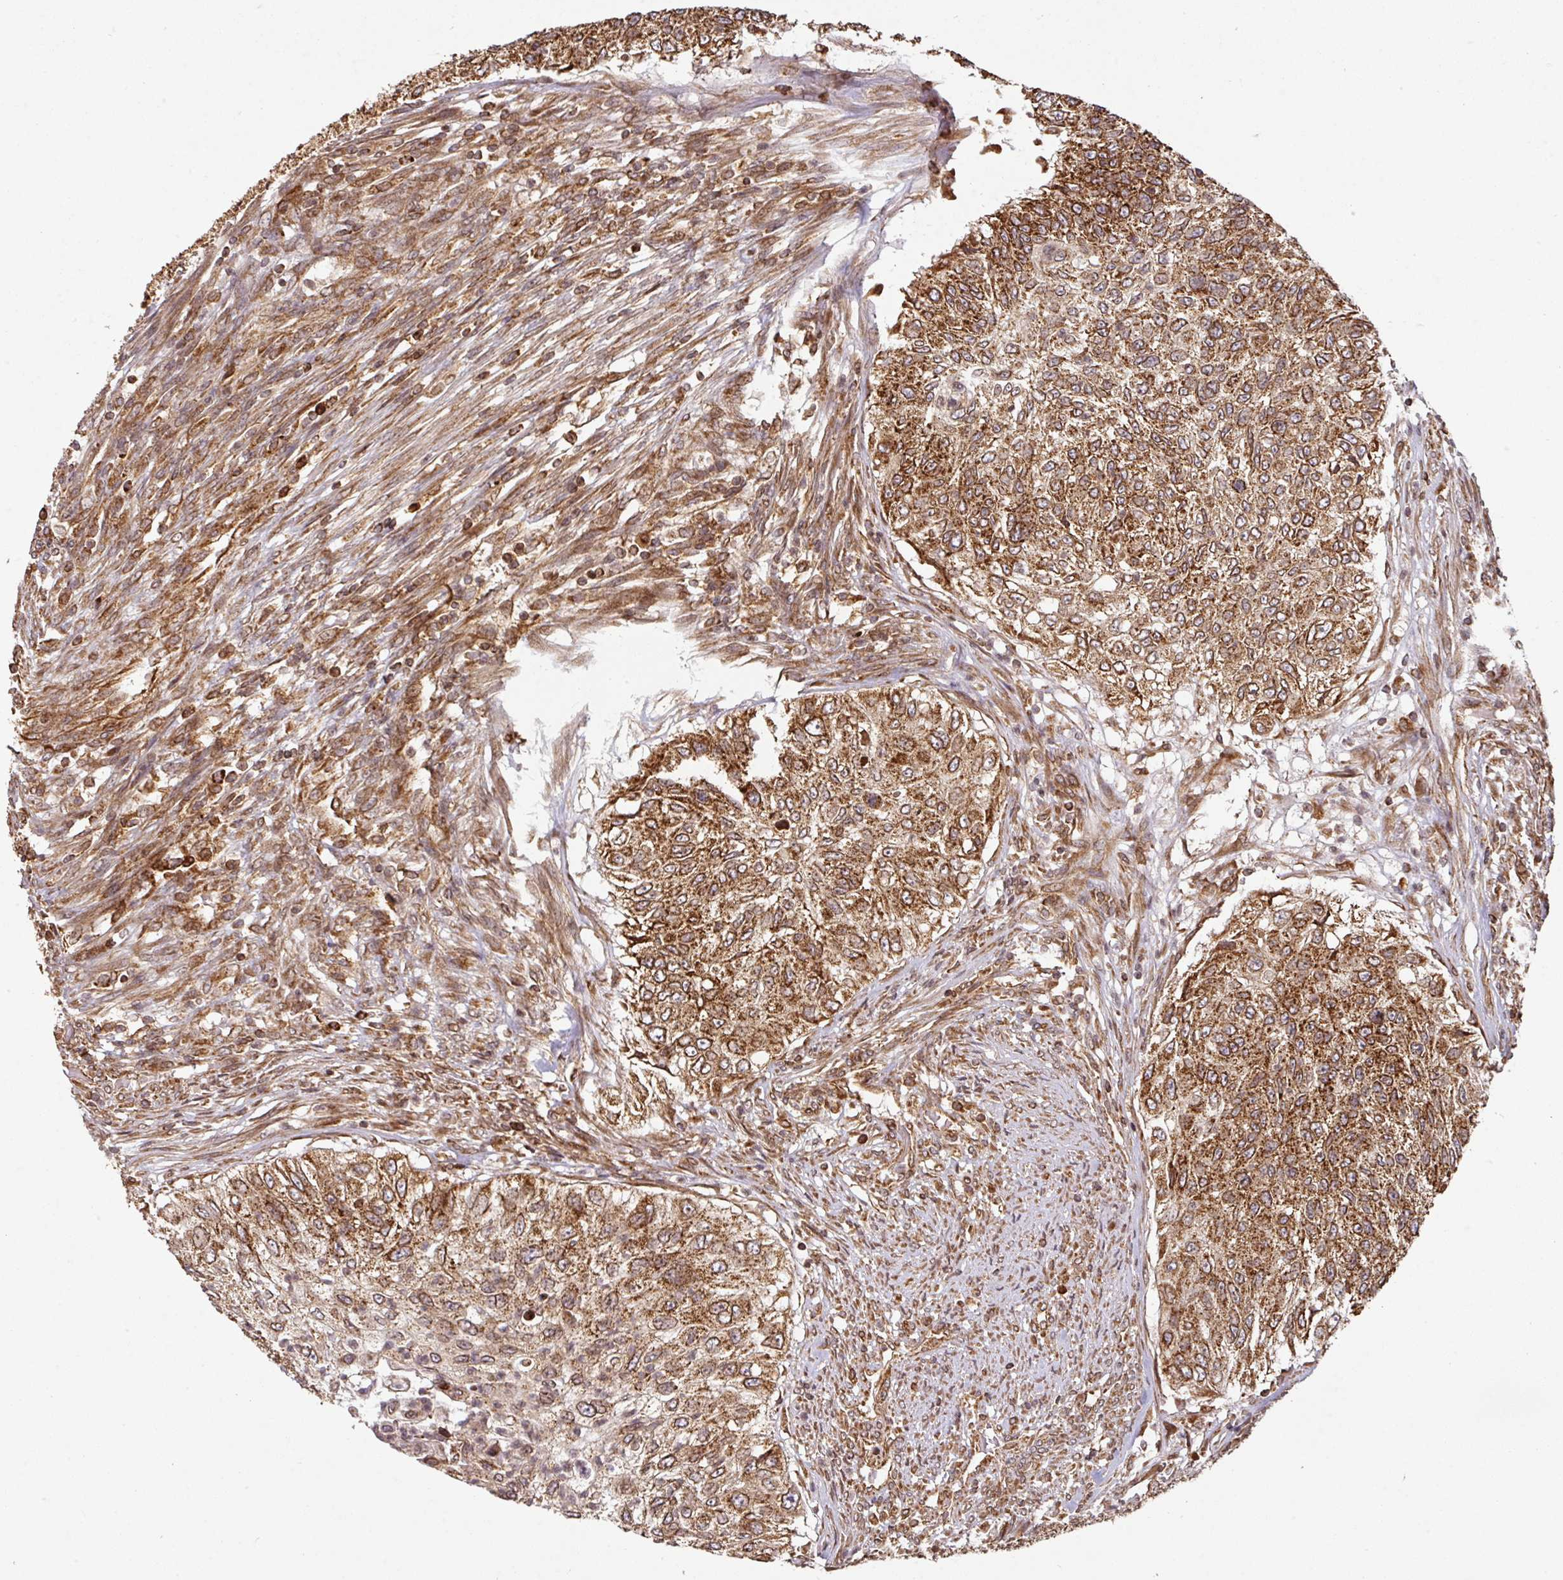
{"staining": {"intensity": "strong", "quantity": ">75%", "location": "cytoplasmic/membranous"}, "tissue": "urothelial cancer", "cell_type": "Tumor cells", "image_type": "cancer", "snomed": [{"axis": "morphology", "description": "Urothelial carcinoma, High grade"}, {"axis": "topography", "description": "Urinary bladder"}], "caption": "Immunohistochemical staining of human urothelial cancer shows high levels of strong cytoplasmic/membranous positivity in approximately >75% of tumor cells. (brown staining indicates protein expression, while blue staining denotes nuclei).", "gene": "TRAP1", "patient": {"sex": "female", "age": 60}}